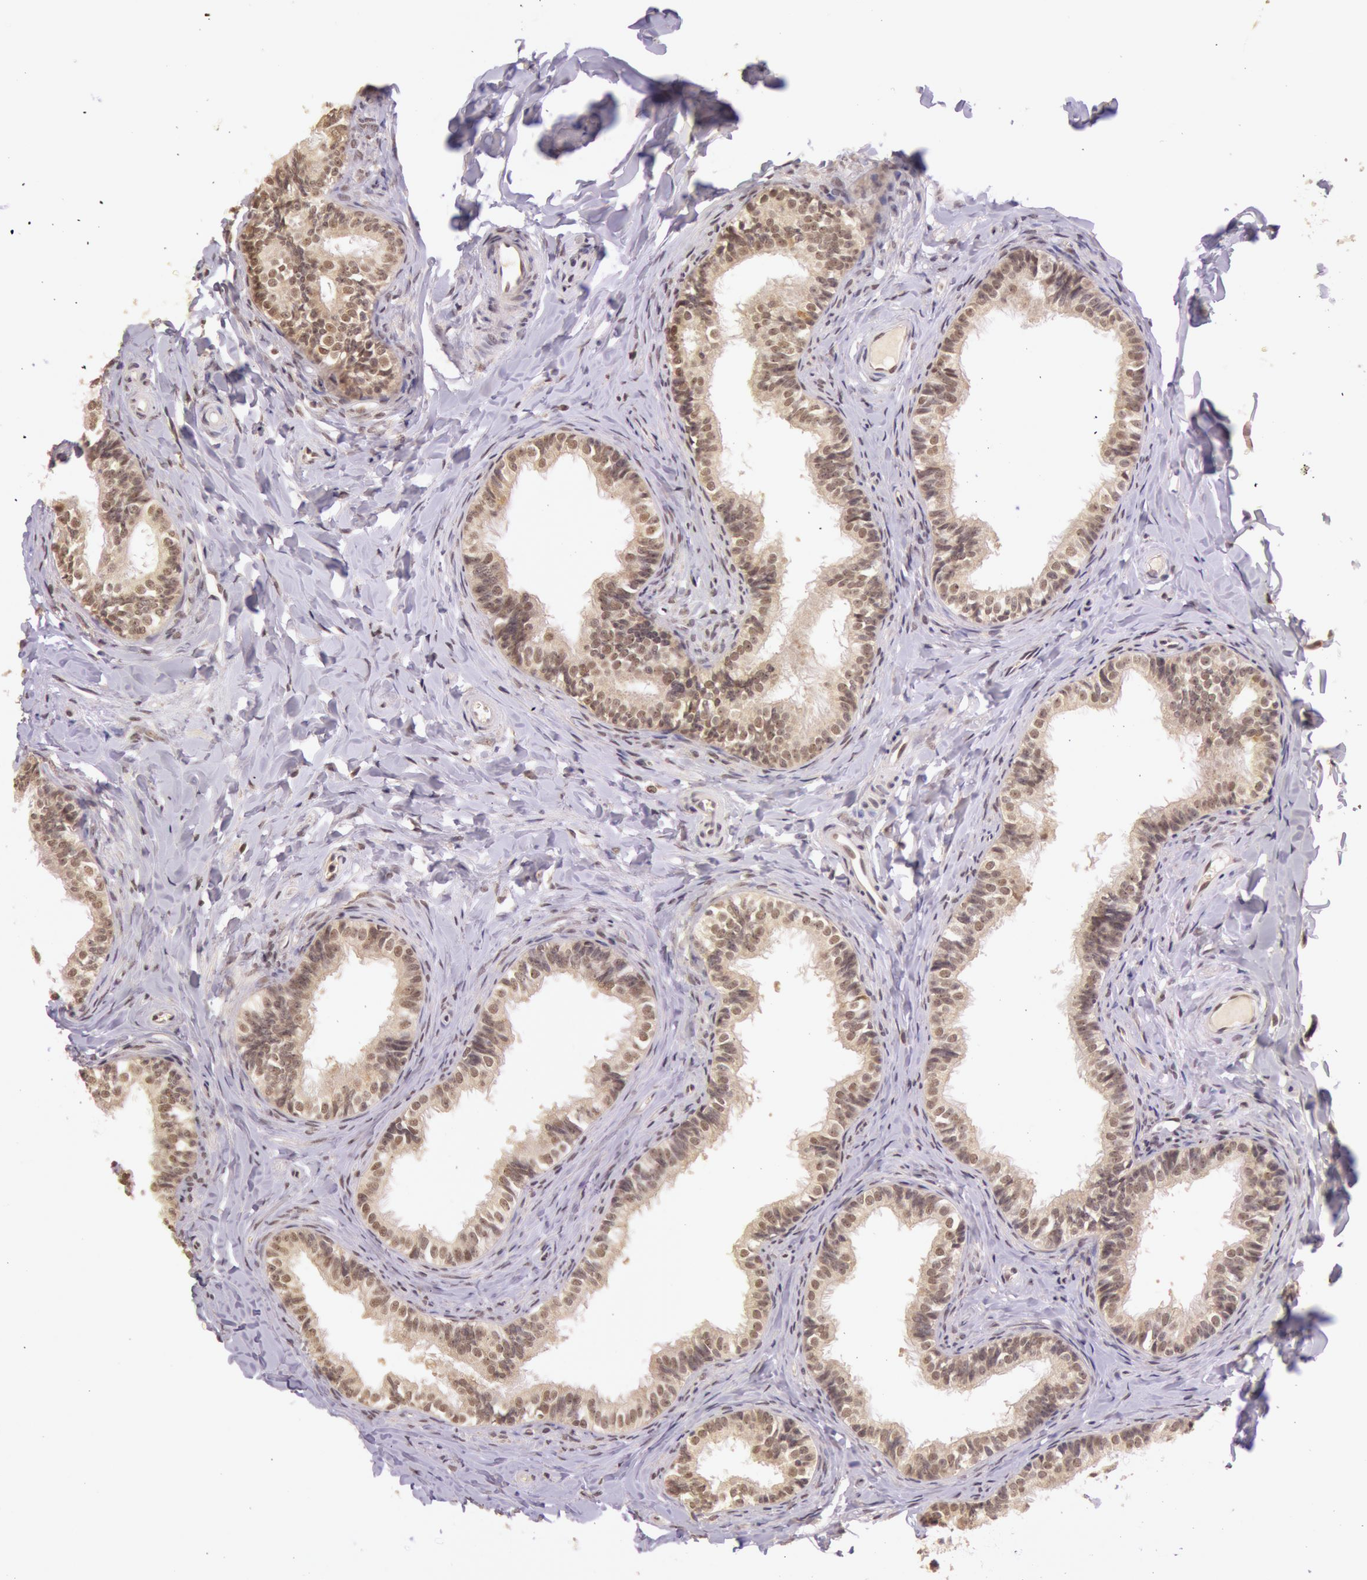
{"staining": {"intensity": "moderate", "quantity": ">75%", "location": "cytoplasmic/membranous,nuclear"}, "tissue": "epididymis", "cell_type": "Glandular cells", "image_type": "normal", "snomed": [{"axis": "morphology", "description": "Normal tissue, NOS"}, {"axis": "topography", "description": "Epididymis"}], "caption": "A brown stain highlights moderate cytoplasmic/membranous,nuclear staining of a protein in glandular cells of benign human epididymis. The protein of interest is stained brown, and the nuclei are stained in blue (DAB (3,3'-diaminobenzidine) IHC with brightfield microscopy, high magnification).", "gene": "RTL10", "patient": {"sex": "male", "age": 26}}